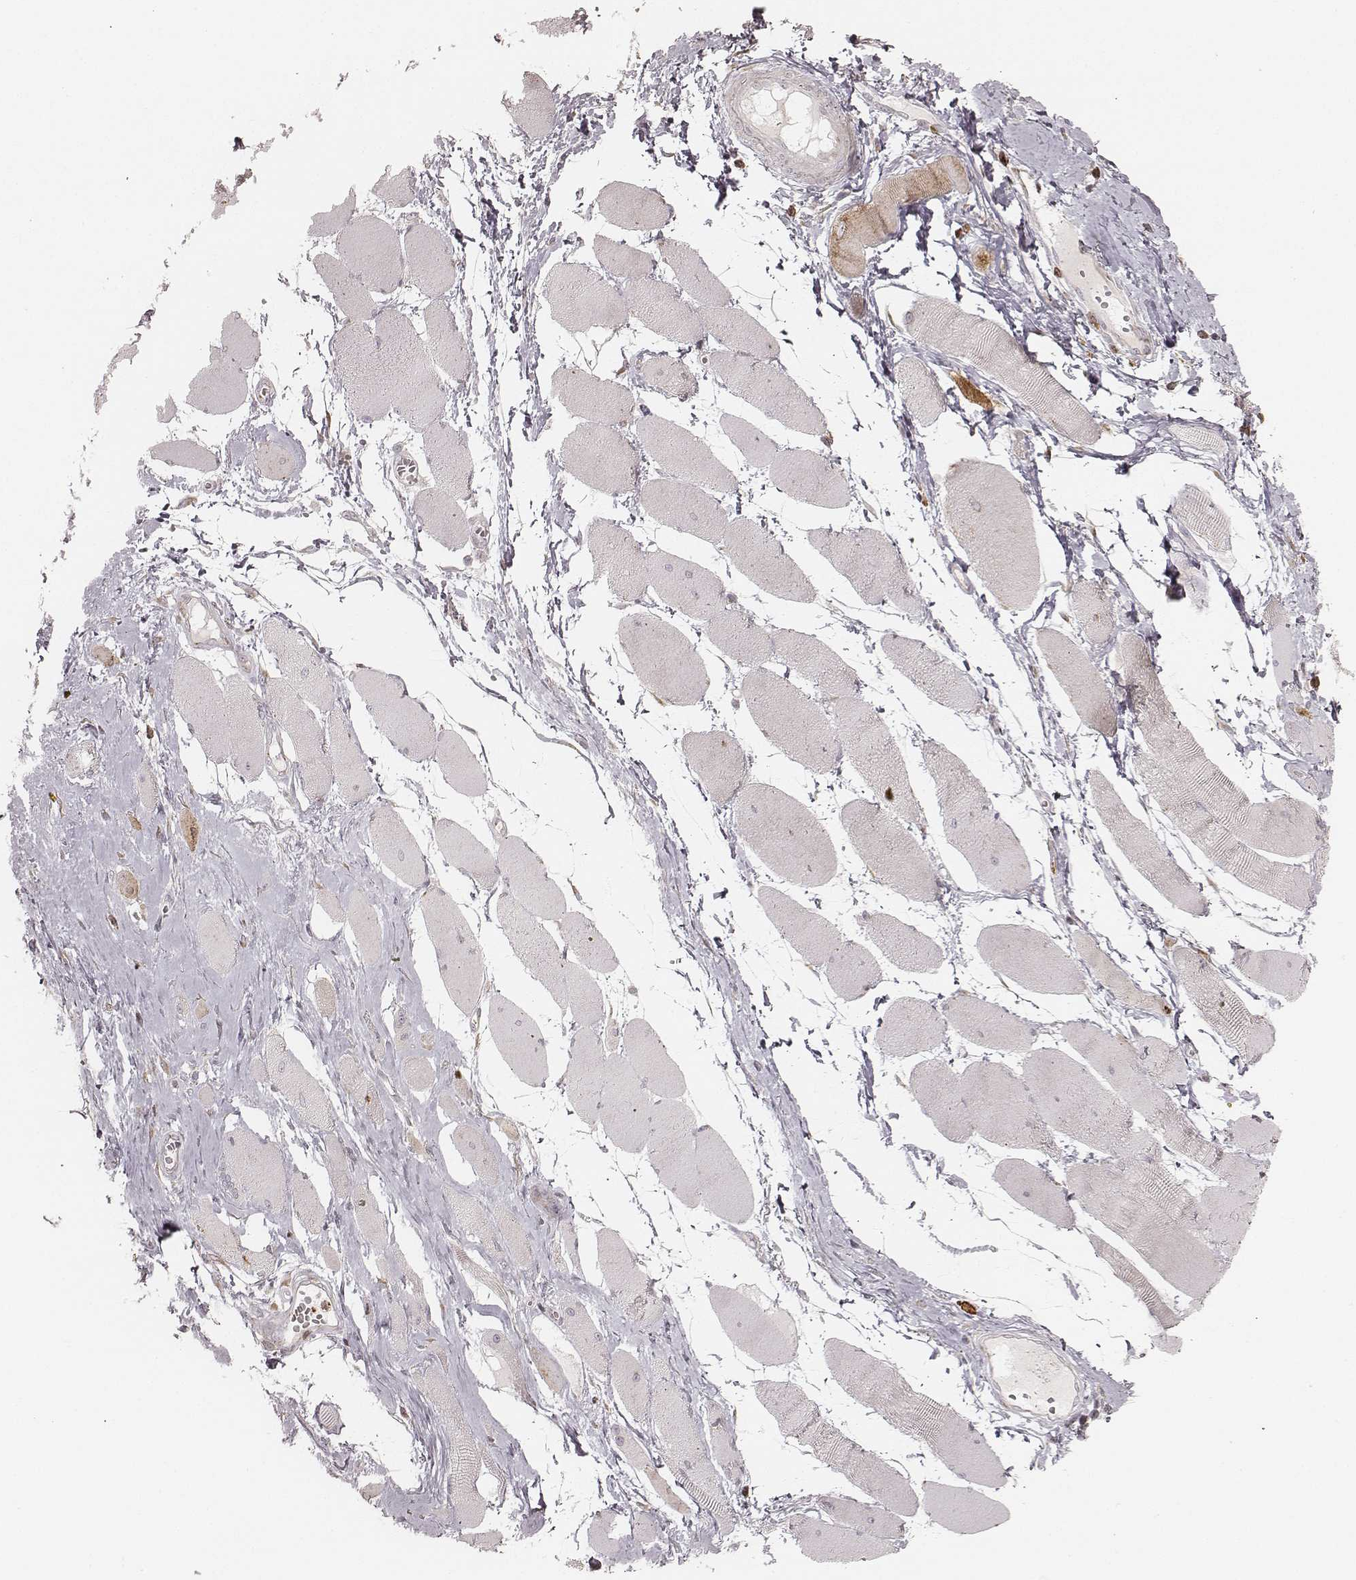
{"staining": {"intensity": "negative", "quantity": "none", "location": "none"}, "tissue": "skeletal muscle", "cell_type": "Myocytes", "image_type": "normal", "snomed": [{"axis": "morphology", "description": "Normal tissue, NOS"}, {"axis": "topography", "description": "Skeletal muscle"}], "caption": "This is an immunohistochemistry (IHC) image of benign skeletal muscle. There is no positivity in myocytes.", "gene": "ABCA7", "patient": {"sex": "female", "age": 75}}